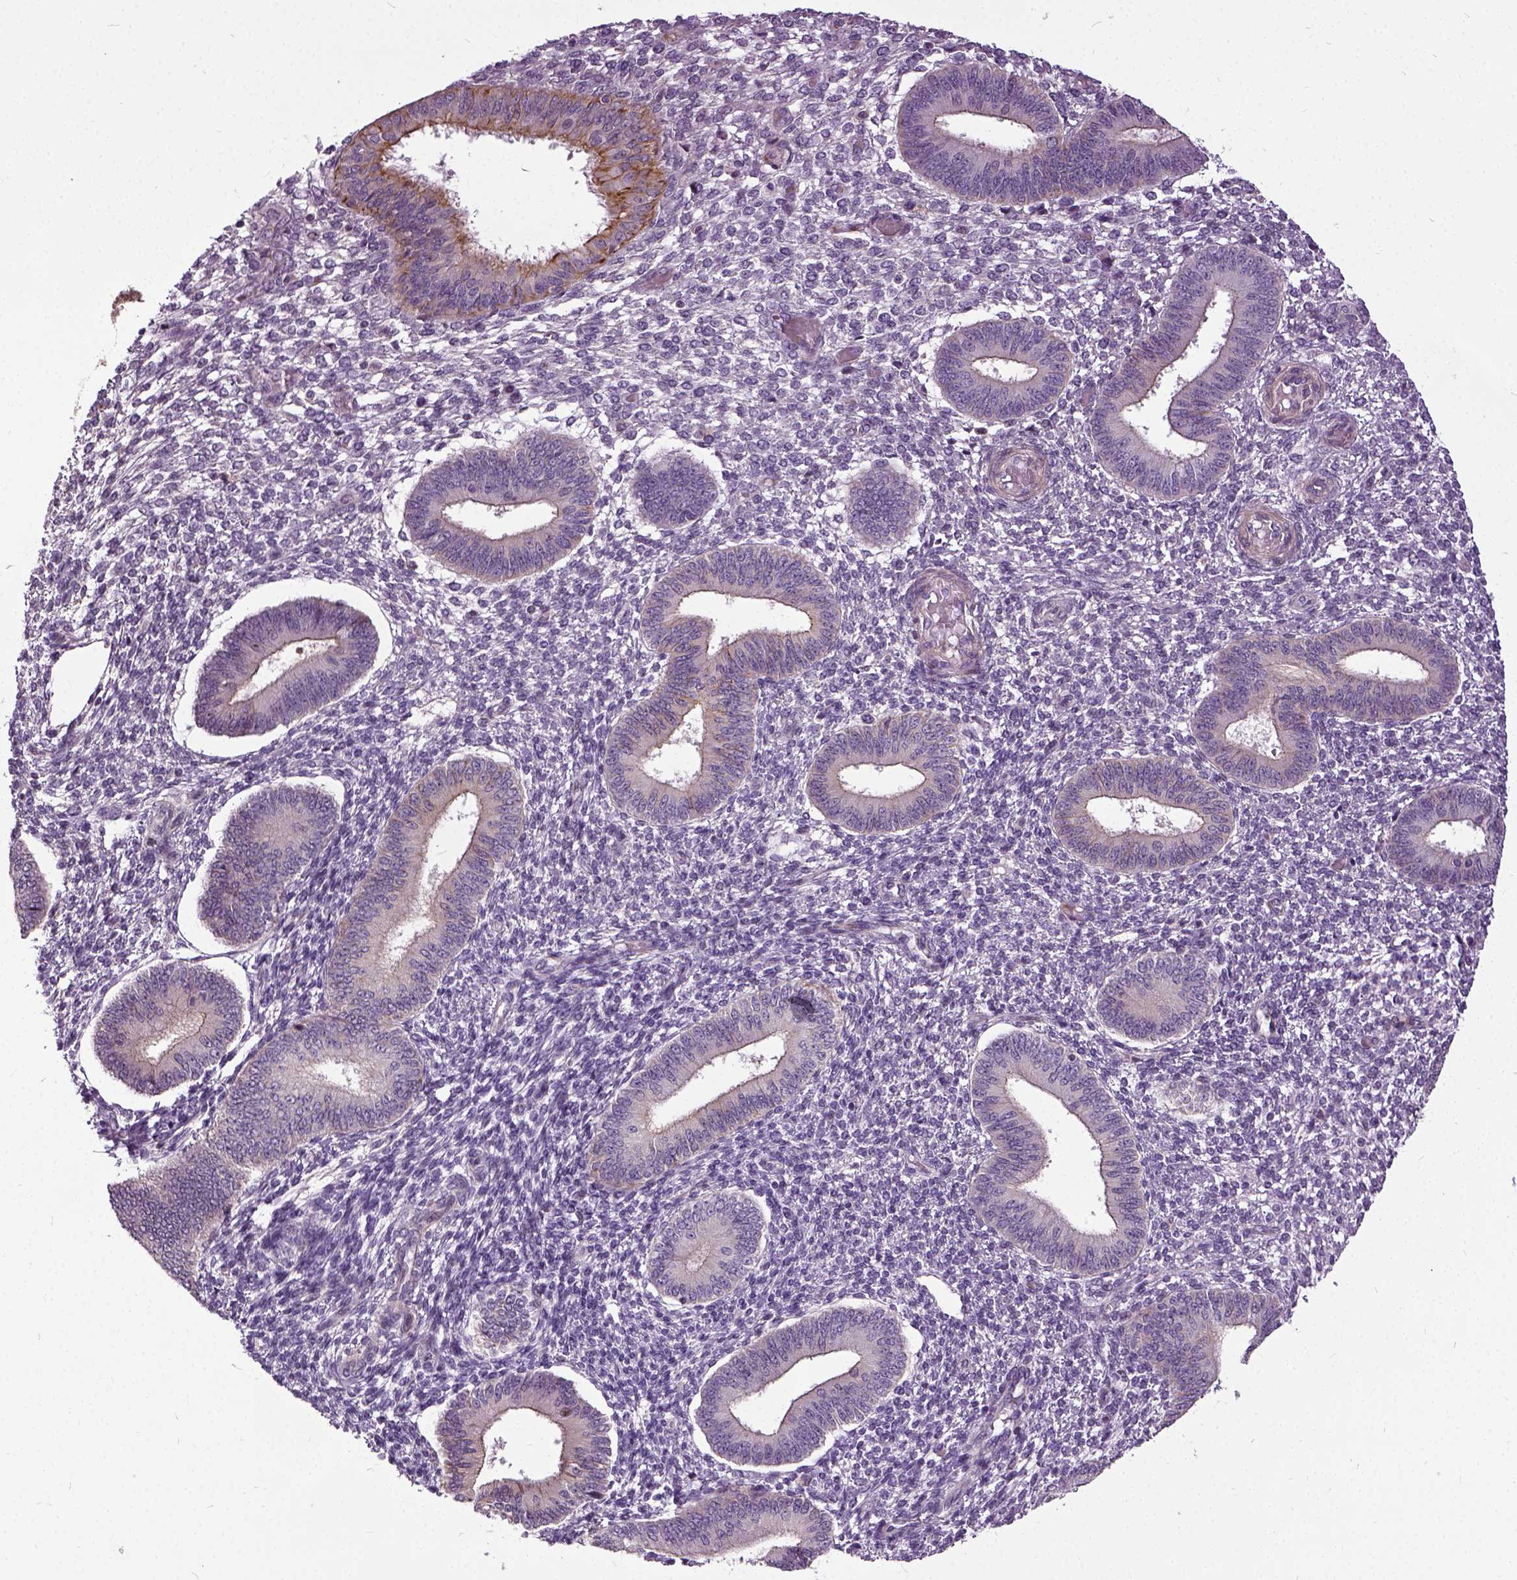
{"staining": {"intensity": "negative", "quantity": "none", "location": "none"}, "tissue": "endometrium", "cell_type": "Cells in endometrial stroma", "image_type": "normal", "snomed": [{"axis": "morphology", "description": "Normal tissue, NOS"}, {"axis": "topography", "description": "Endometrium"}], "caption": "Photomicrograph shows no significant protein staining in cells in endometrial stroma of benign endometrium. (Immunohistochemistry (ihc), brightfield microscopy, high magnification).", "gene": "ILRUN", "patient": {"sex": "female", "age": 42}}